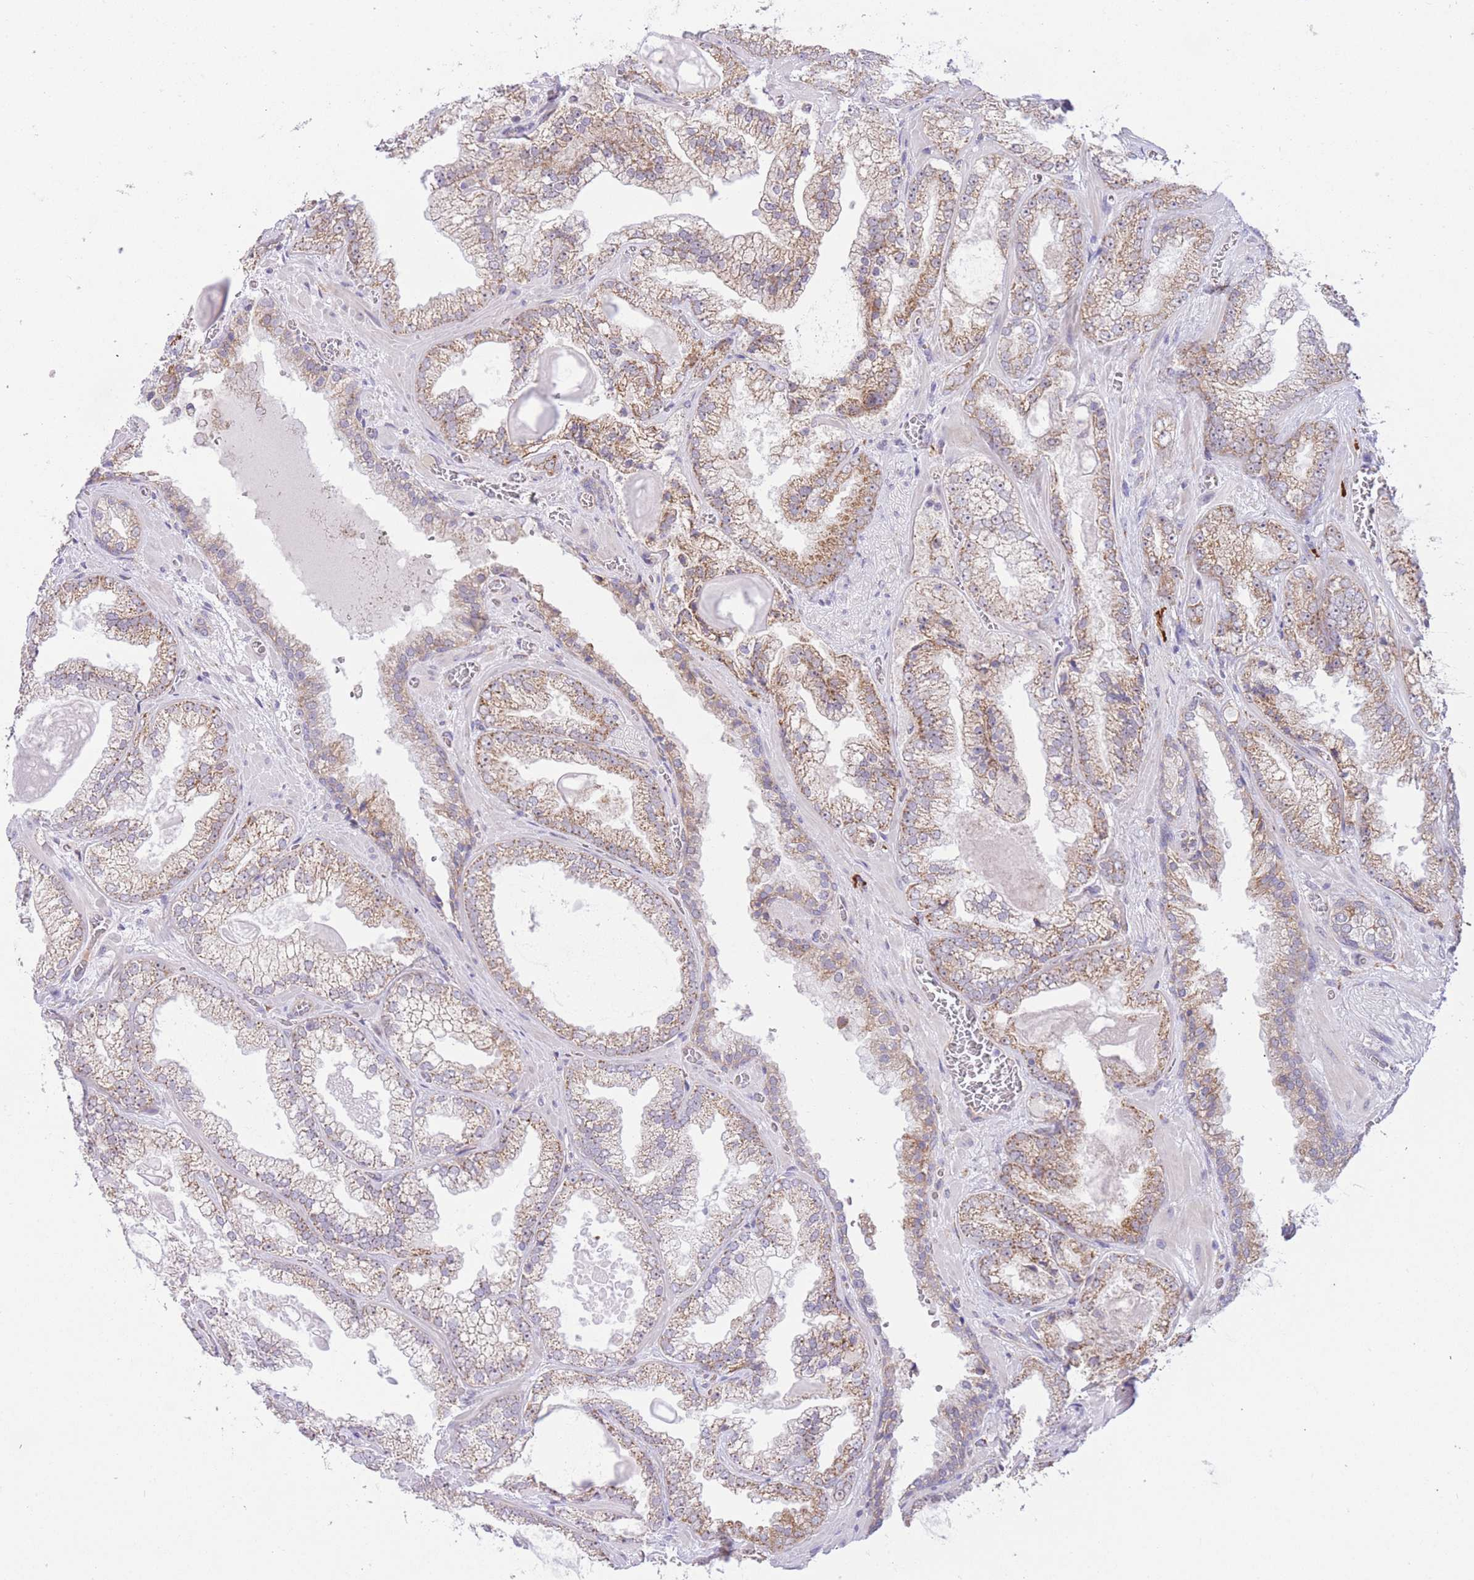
{"staining": {"intensity": "moderate", "quantity": ">75%", "location": "cytoplasmic/membranous"}, "tissue": "prostate cancer", "cell_type": "Tumor cells", "image_type": "cancer", "snomed": [{"axis": "morphology", "description": "Adenocarcinoma, Low grade"}, {"axis": "topography", "description": "Prostate"}], "caption": "Protein expression analysis of prostate cancer exhibits moderate cytoplasmic/membranous positivity in approximately >75% of tumor cells.", "gene": "EXOSC8", "patient": {"sex": "male", "age": 57}}